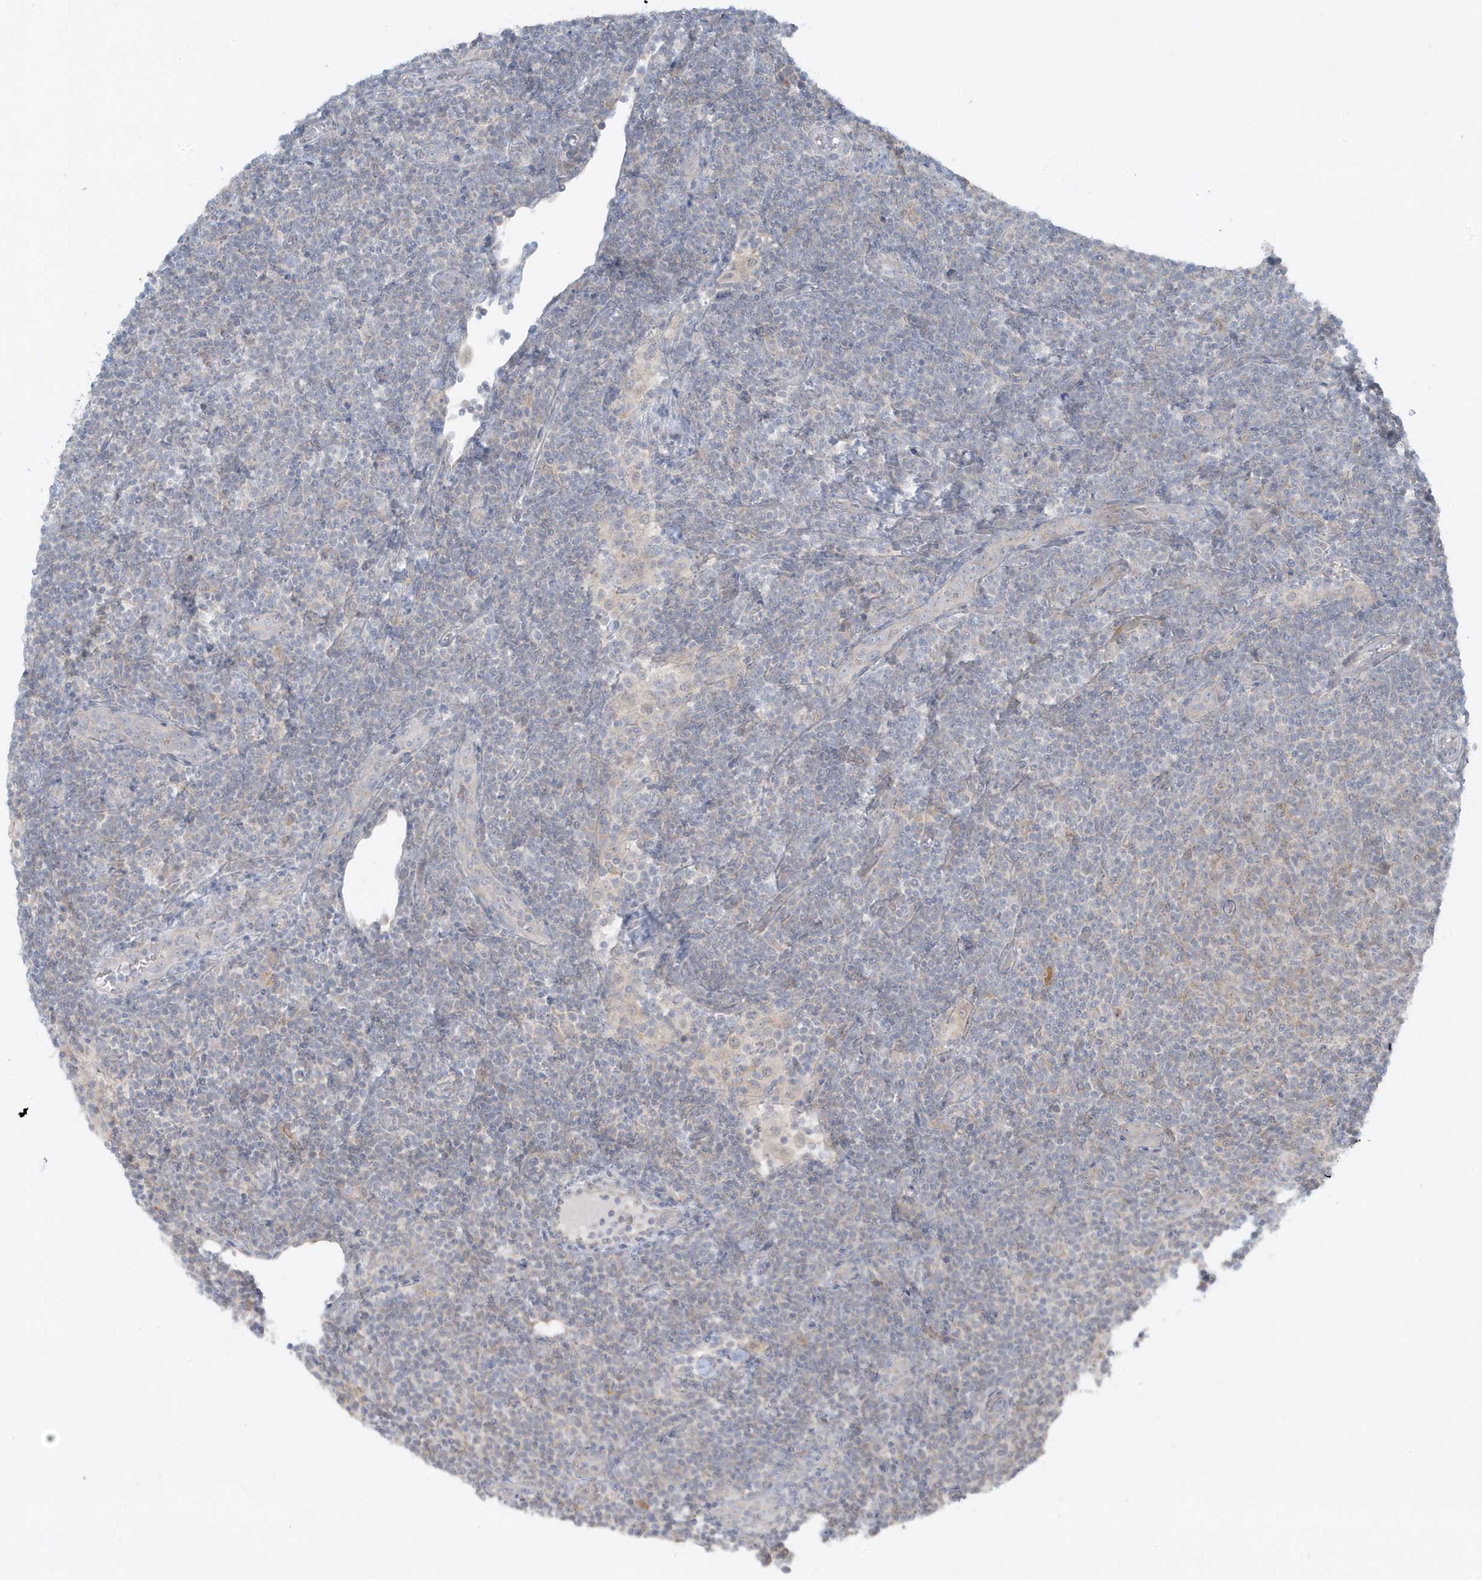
{"staining": {"intensity": "weak", "quantity": "<25%", "location": "cytoplasmic/membranous"}, "tissue": "lymphoma", "cell_type": "Tumor cells", "image_type": "cancer", "snomed": [{"axis": "morphology", "description": "Malignant lymphoma, non-Hodgkin's type, Low grade"}, {"axis": "topography", "description": "Lymph node"}], "caption": "This is an IHC photomicrograph of lymphoma. There is no expression in tumor cells.", "gene": "SCN3A", "patient": {"sex": "male", "age": 66}}